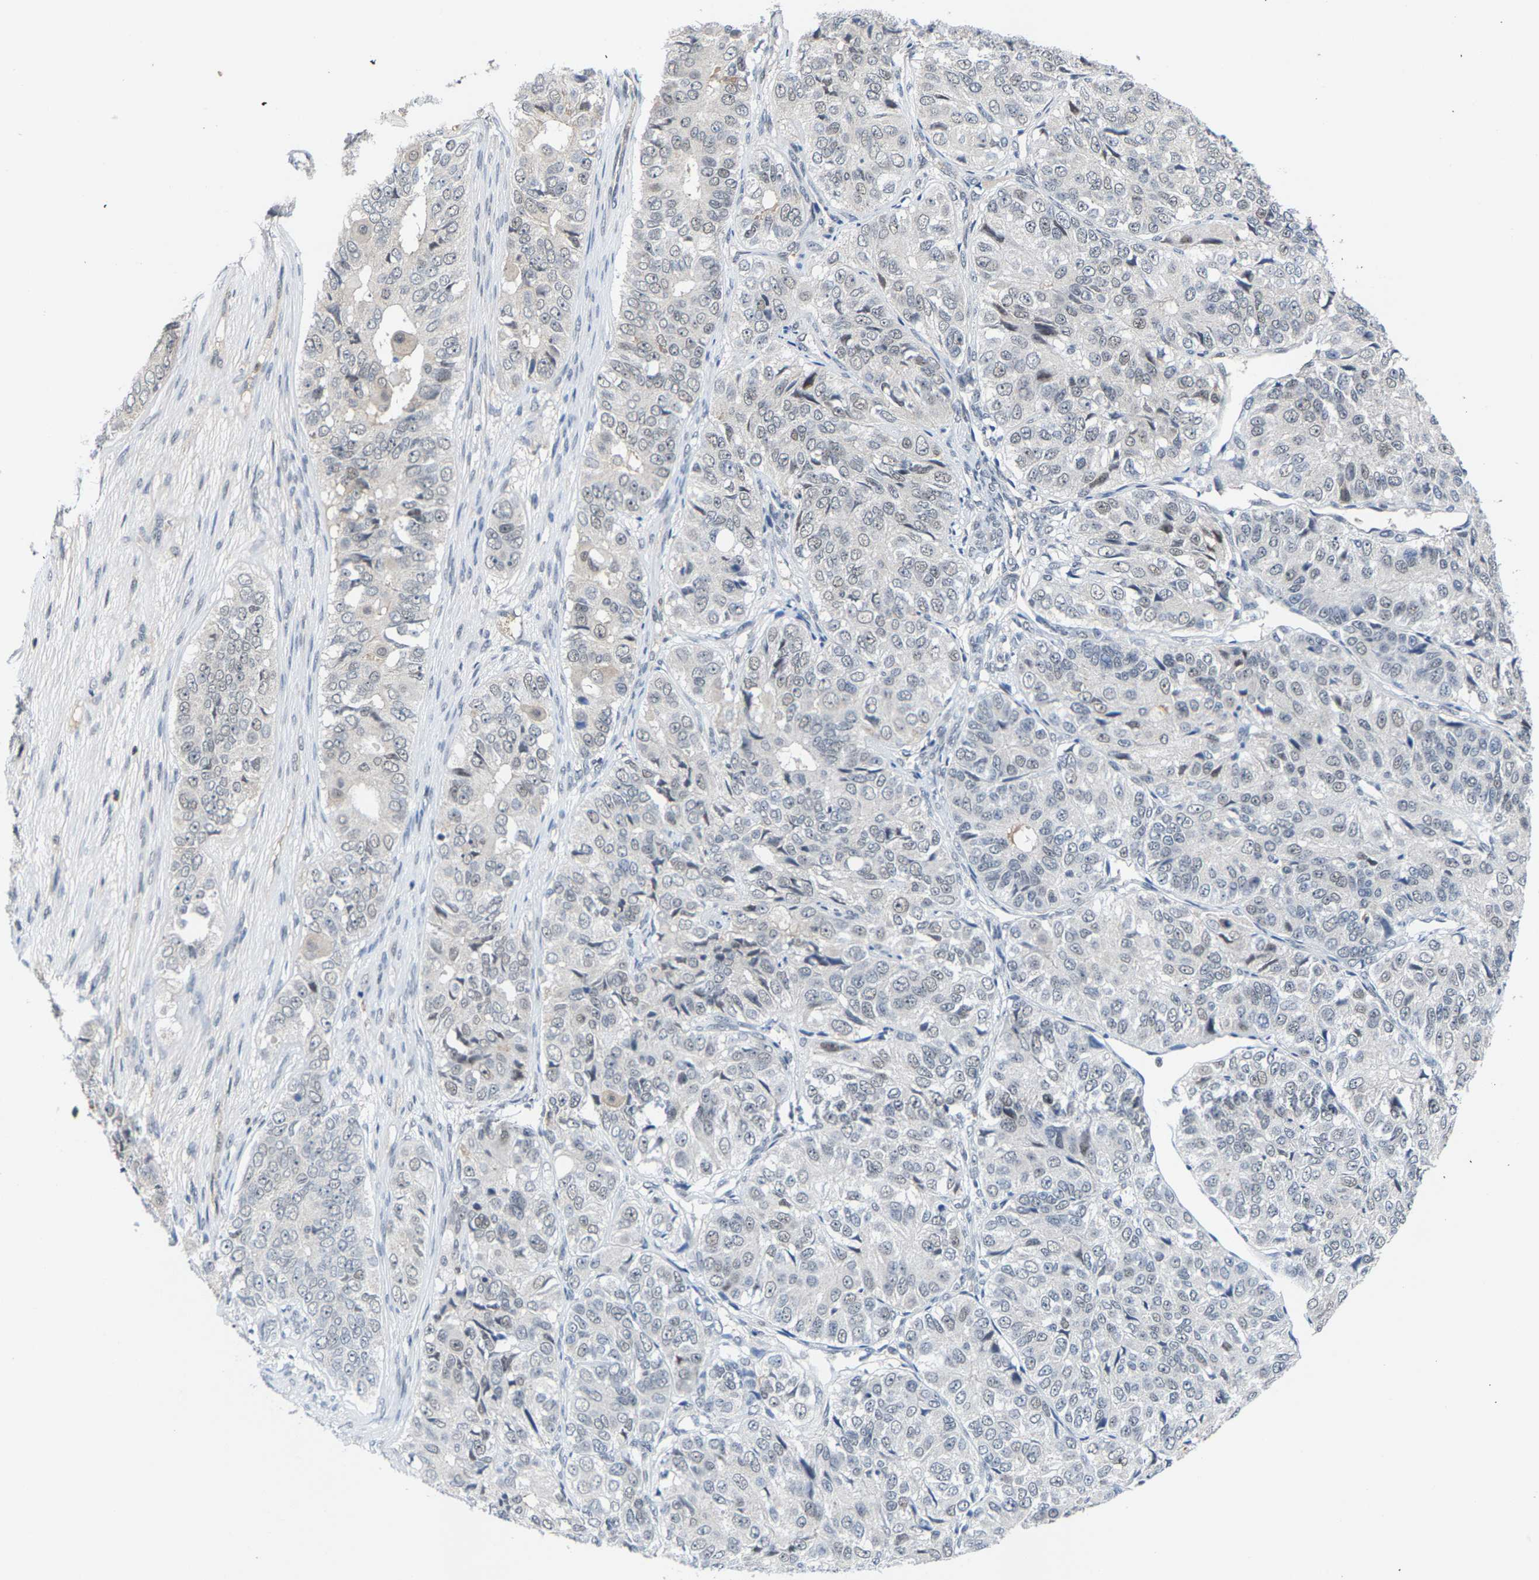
{"staining": {"intensity": "negative", "quantity": "none", "location": "none"}, "tissue": "ovarian cancer", "cell_type": "Tumor cells", "image_type": "cancer", "snomed": [{"axis": "morphology", "description": "Carcinoma, endometroid"}, {"axis": "topography", "description": "Ovary"}], "caption": "The immunohistochemistry (IHC) micrograph has no significant staining in tumor cells of endometroid carcinoma (ovarian) tissue.", "gene": "FGD3", "patient": {"sex": "female", "age": 51}}